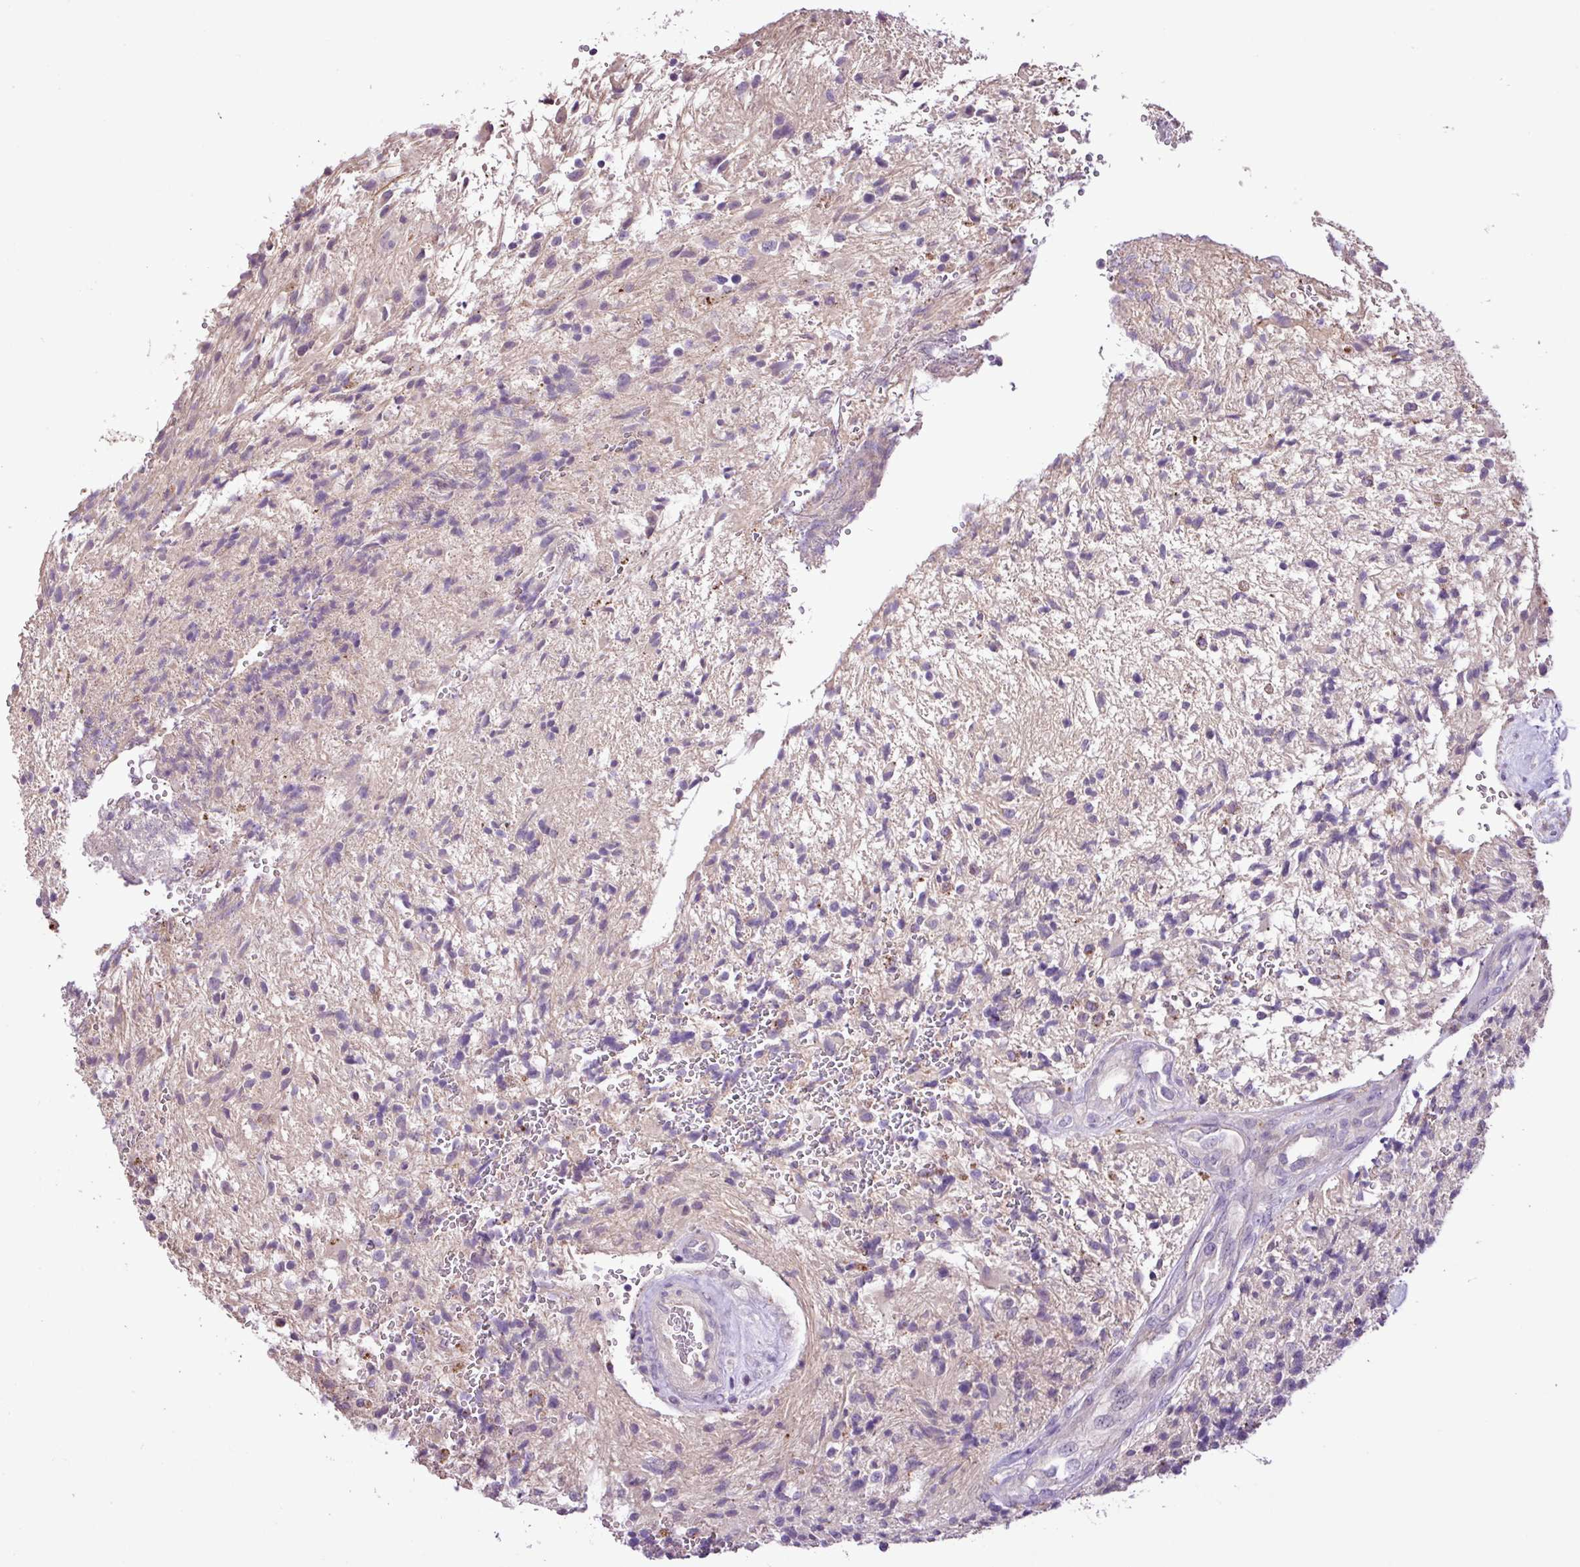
{"staining": {"intensity": "negative", "quantity": "none", "location": "none"}, "tissue": "glioma", "cell_type": "Tumor cells", "image_type": "cancer", "snomed": [{"axis": "morphology", "description": "Glioma, malignant, High grade"}, {"axis": "topography", "description": "Brain"}], "caption": "The IHC photomicrograph has no significant expression in tumor cells of malignant high-grade glioma tissue.", "gene": "ZNF266", "patient": {"sex": "male", "age": 56}}